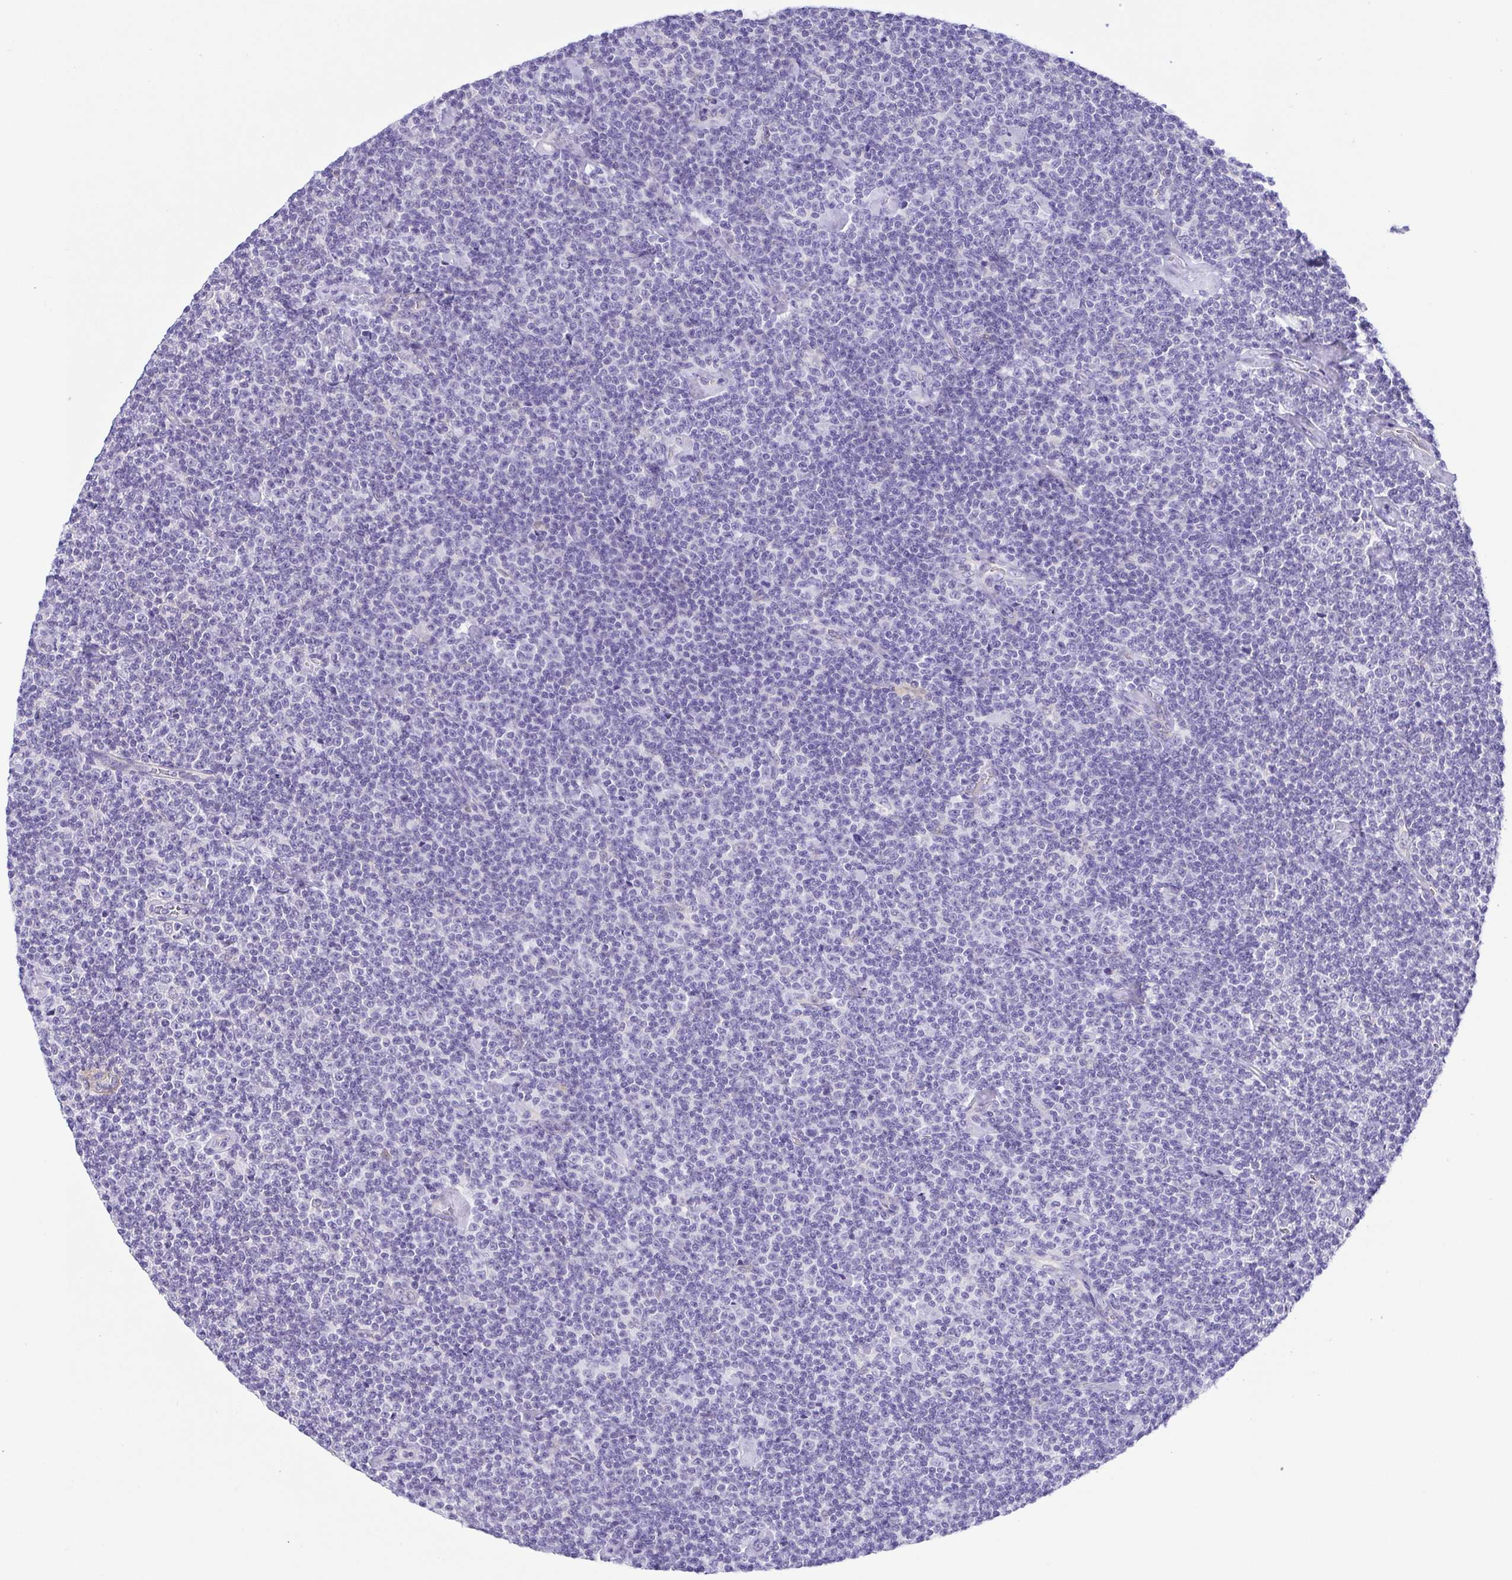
{"staining": {"intensity": "negative", "quantity": "none", "location": "none"}, "tissue": "lymphoma", "cell_type": "Tumor cells", "image_type": "cancer", "snomed": [{"axis": "morphology", "description": "Malignant lymphoma, non-Hodgkin's type, Low grade"}, {"axis": "topography", "description": "Lymph node"}], "caption": "Immunohistochemistry (IHC) of low-grade malignant lymphoma, non-Hodgkin's type demonstrates no positivity in tumor cells. (Stains: DAB (3,3'-diaminobenzidine) immunohistochemistry with hematoxylin counter stain, Microscopy: brightfield microscopy at high magnification).", "gene": "EPB42", "patient": {"sex": "male", "age": 81}}